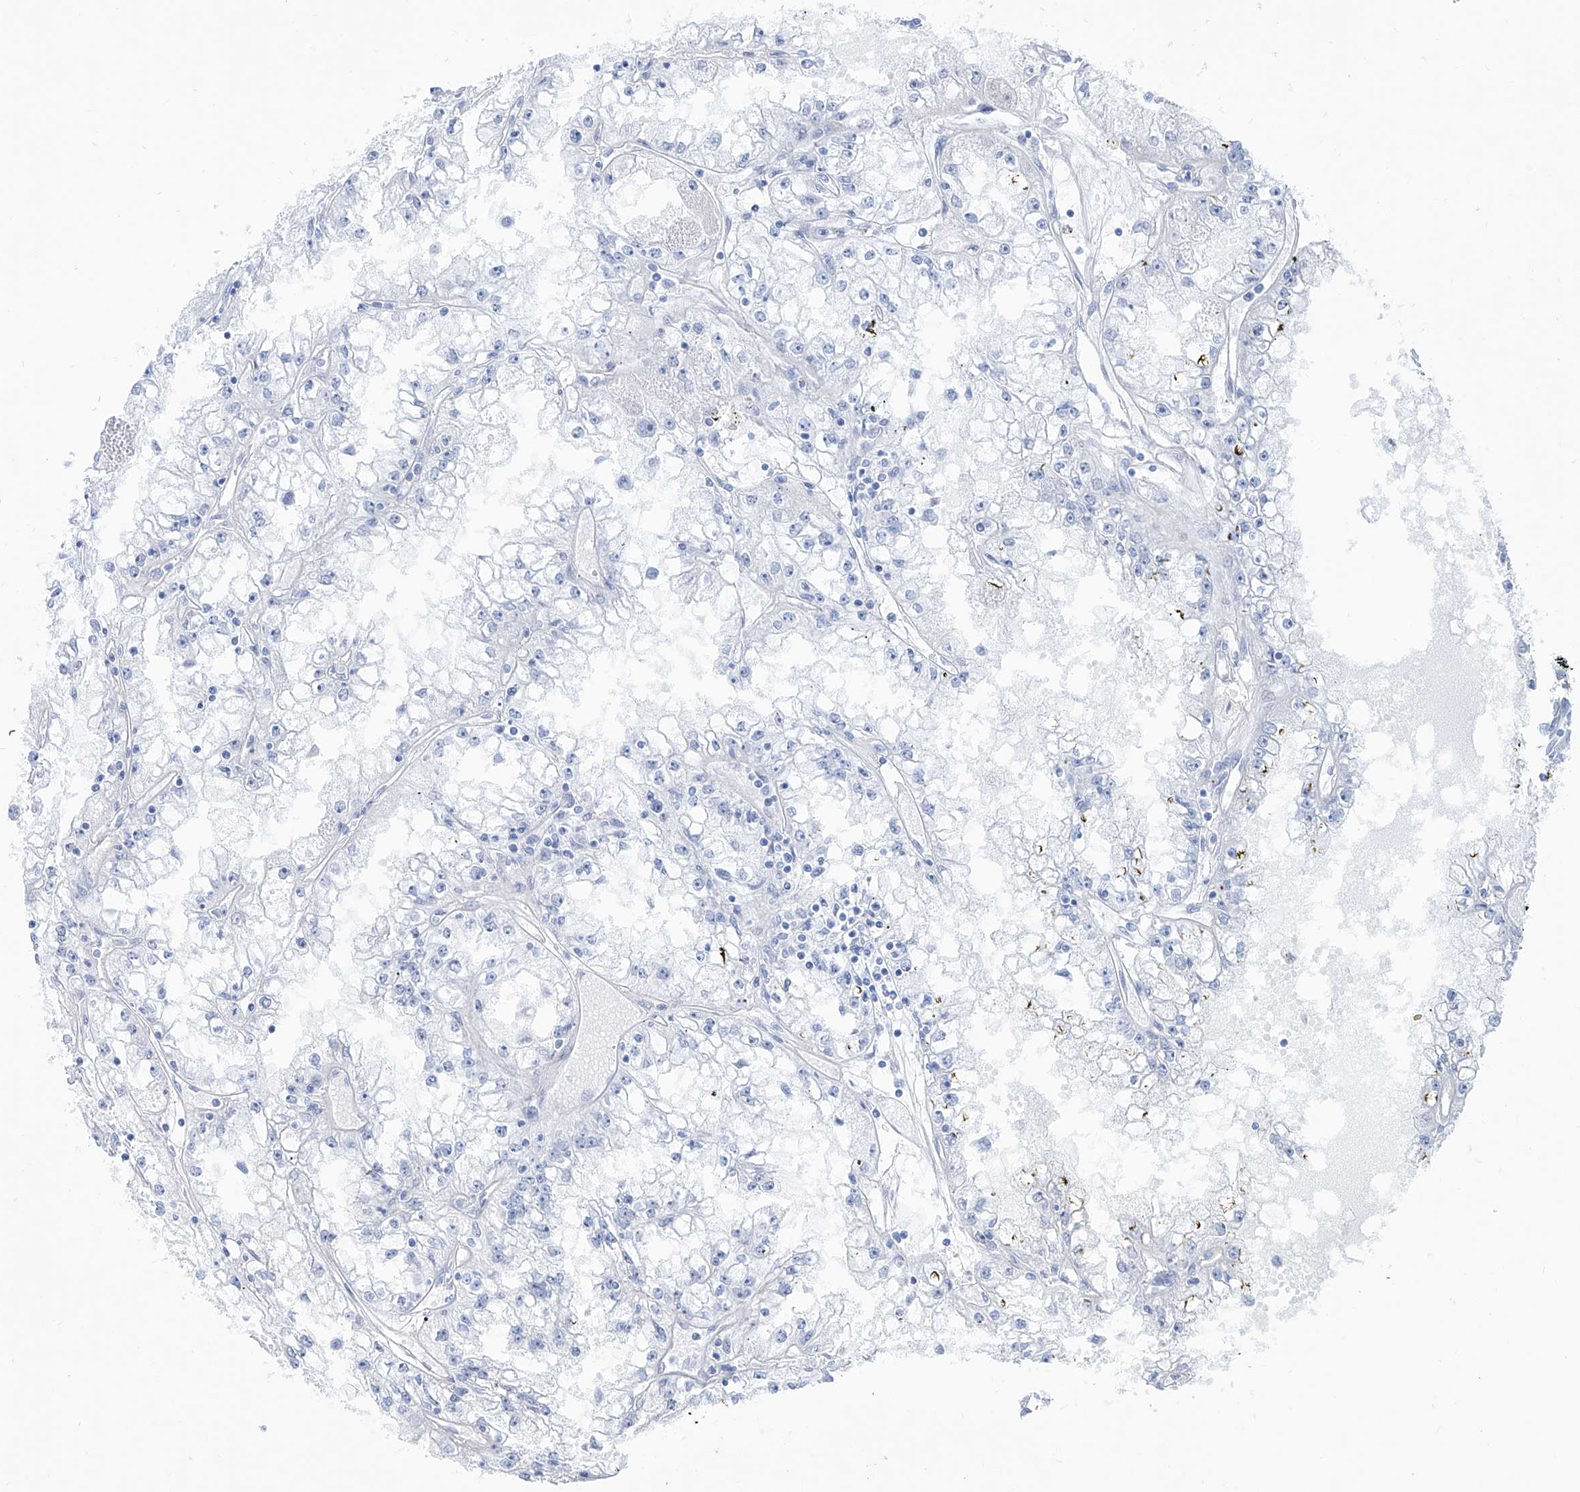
{"staining": {"intensity": "negative", "quantity": "none", "location": "none"}, "tissue": "renal cancer", "cell_type": "Tumor cells", "image_type": "cancer", "snomed": [{"axis": "morphology", "description": "Adenocarcinoma, NOS"}, {"axis": "topography", "description": "Kidney"}], "caption": "IHC micrograph of renal cancer (adenocarcinoma) stained for a protein (brown), which reveals no staining in tumor cells.", "gene": "ZBTB48", "patient": {"sex": "male", "age": 56}}